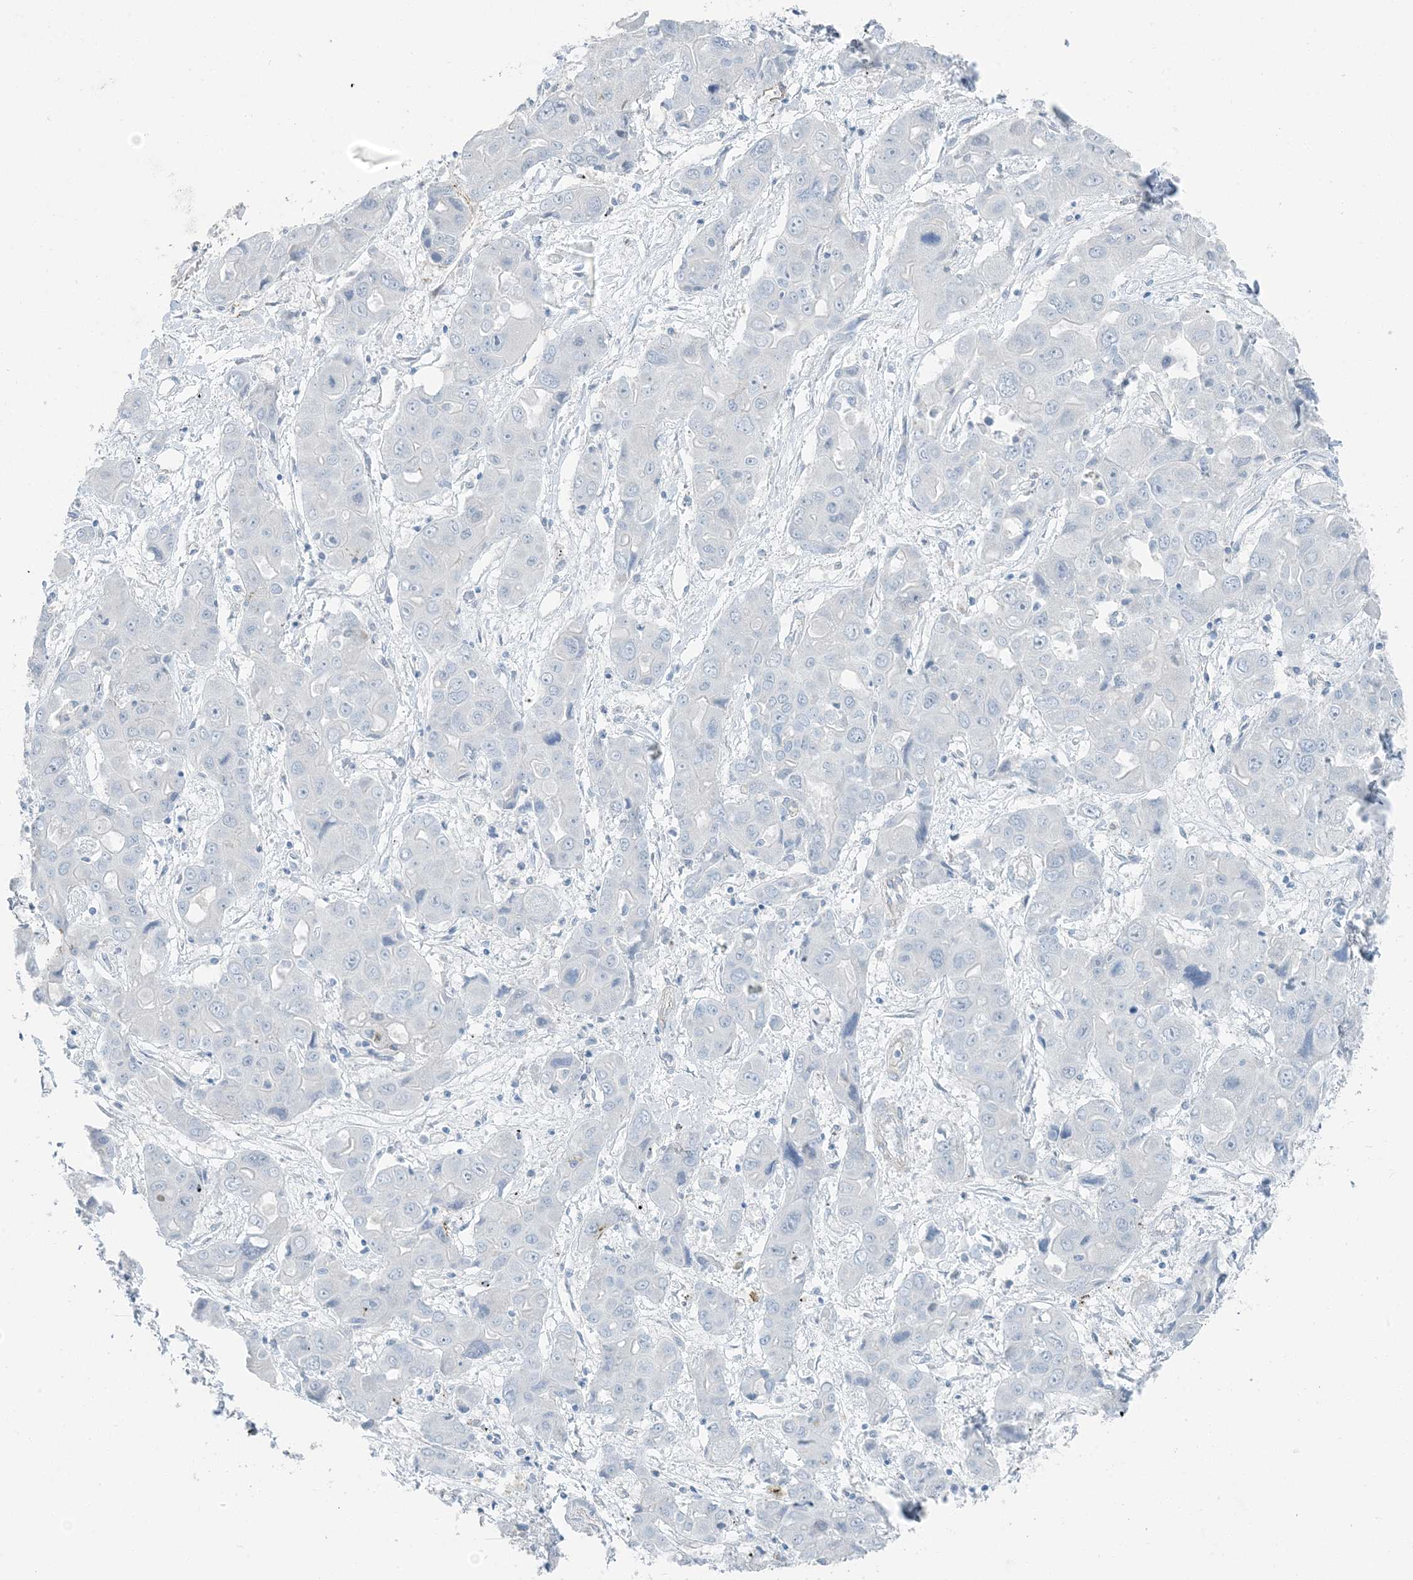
{"staining": {"intensity": "negative", "quantity": "none", "location": "none"}, "tissue": "liver cancer", "cell_type": "Tumor cells", "image_type": "cancer", "snomed": [{"axis": "morphology", "description": "Cholangiocarcinoma"}, {"axis": "topography", "description": "Liver"}], "caption": "This is an immunohistochemistry (IHC) image of liver cholangiocarcinoma. There is no staining in tumor cells.", "gene": "PGM5", "patient": {"sex": "male", "age": 67}}